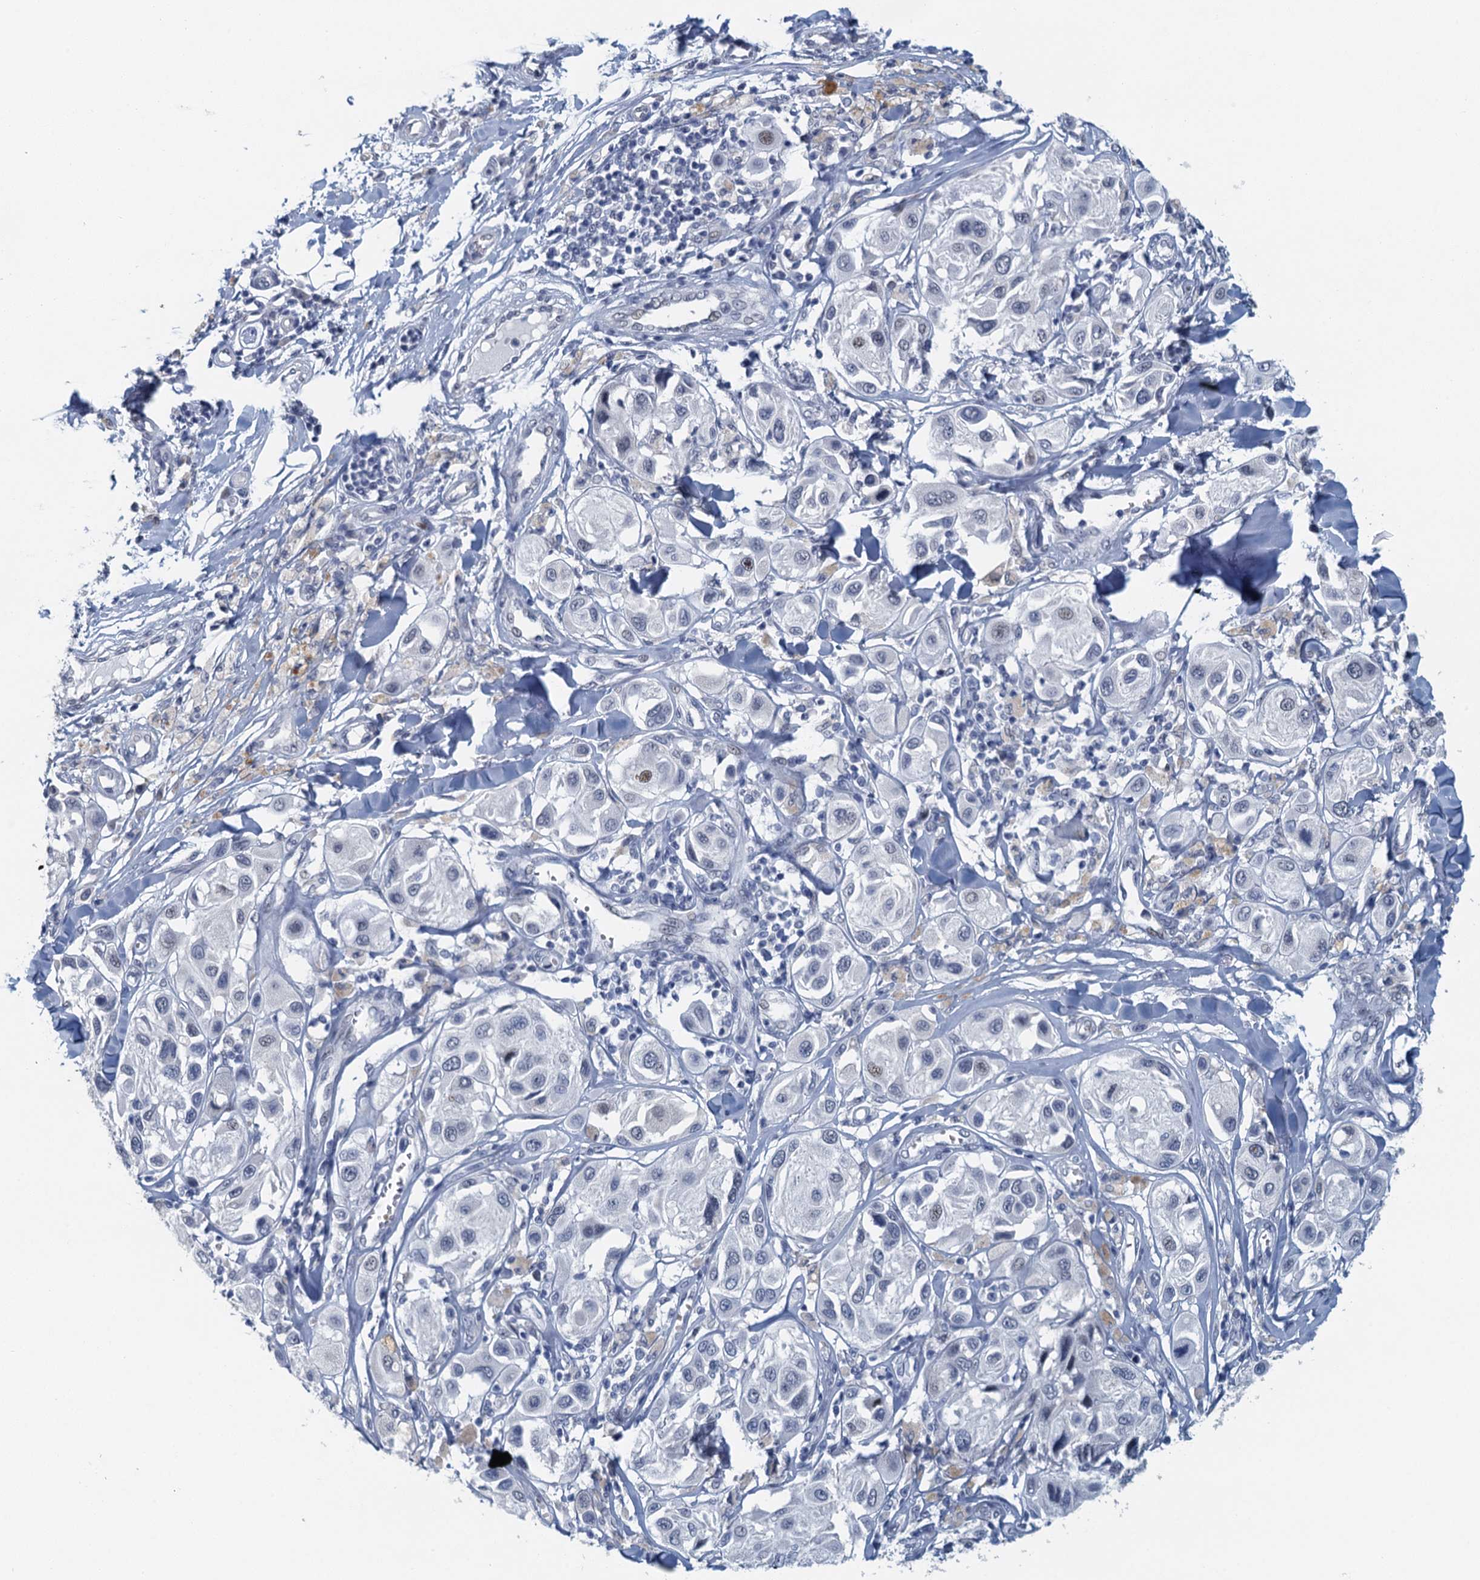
{"staining": {"intensity": "moderate", "quantity": "<25%", "location": "nuclear"}, "tissue": "melanoma", "cell_type": "Tumor cells", "image_type": "cancer", "snomed": [{"axis": "morphology", "description": "Malignant melanoma, Metastatic site"}, {"axis": "topography", "description": "Skin"}], "caption": "A low amount of moderate nuclear positivity is identified in approximately <25% of tumor cells in malignant melanoma (metastatic site) tissue. The protein is stained brown, and the nuclei are stained in blue (DAB (3,3'-diaminobenzidine) IHC with brightfield microscopy, high magnification).", "gene": "TTLL9", "patient": {"sex": "male", "age": 41}}